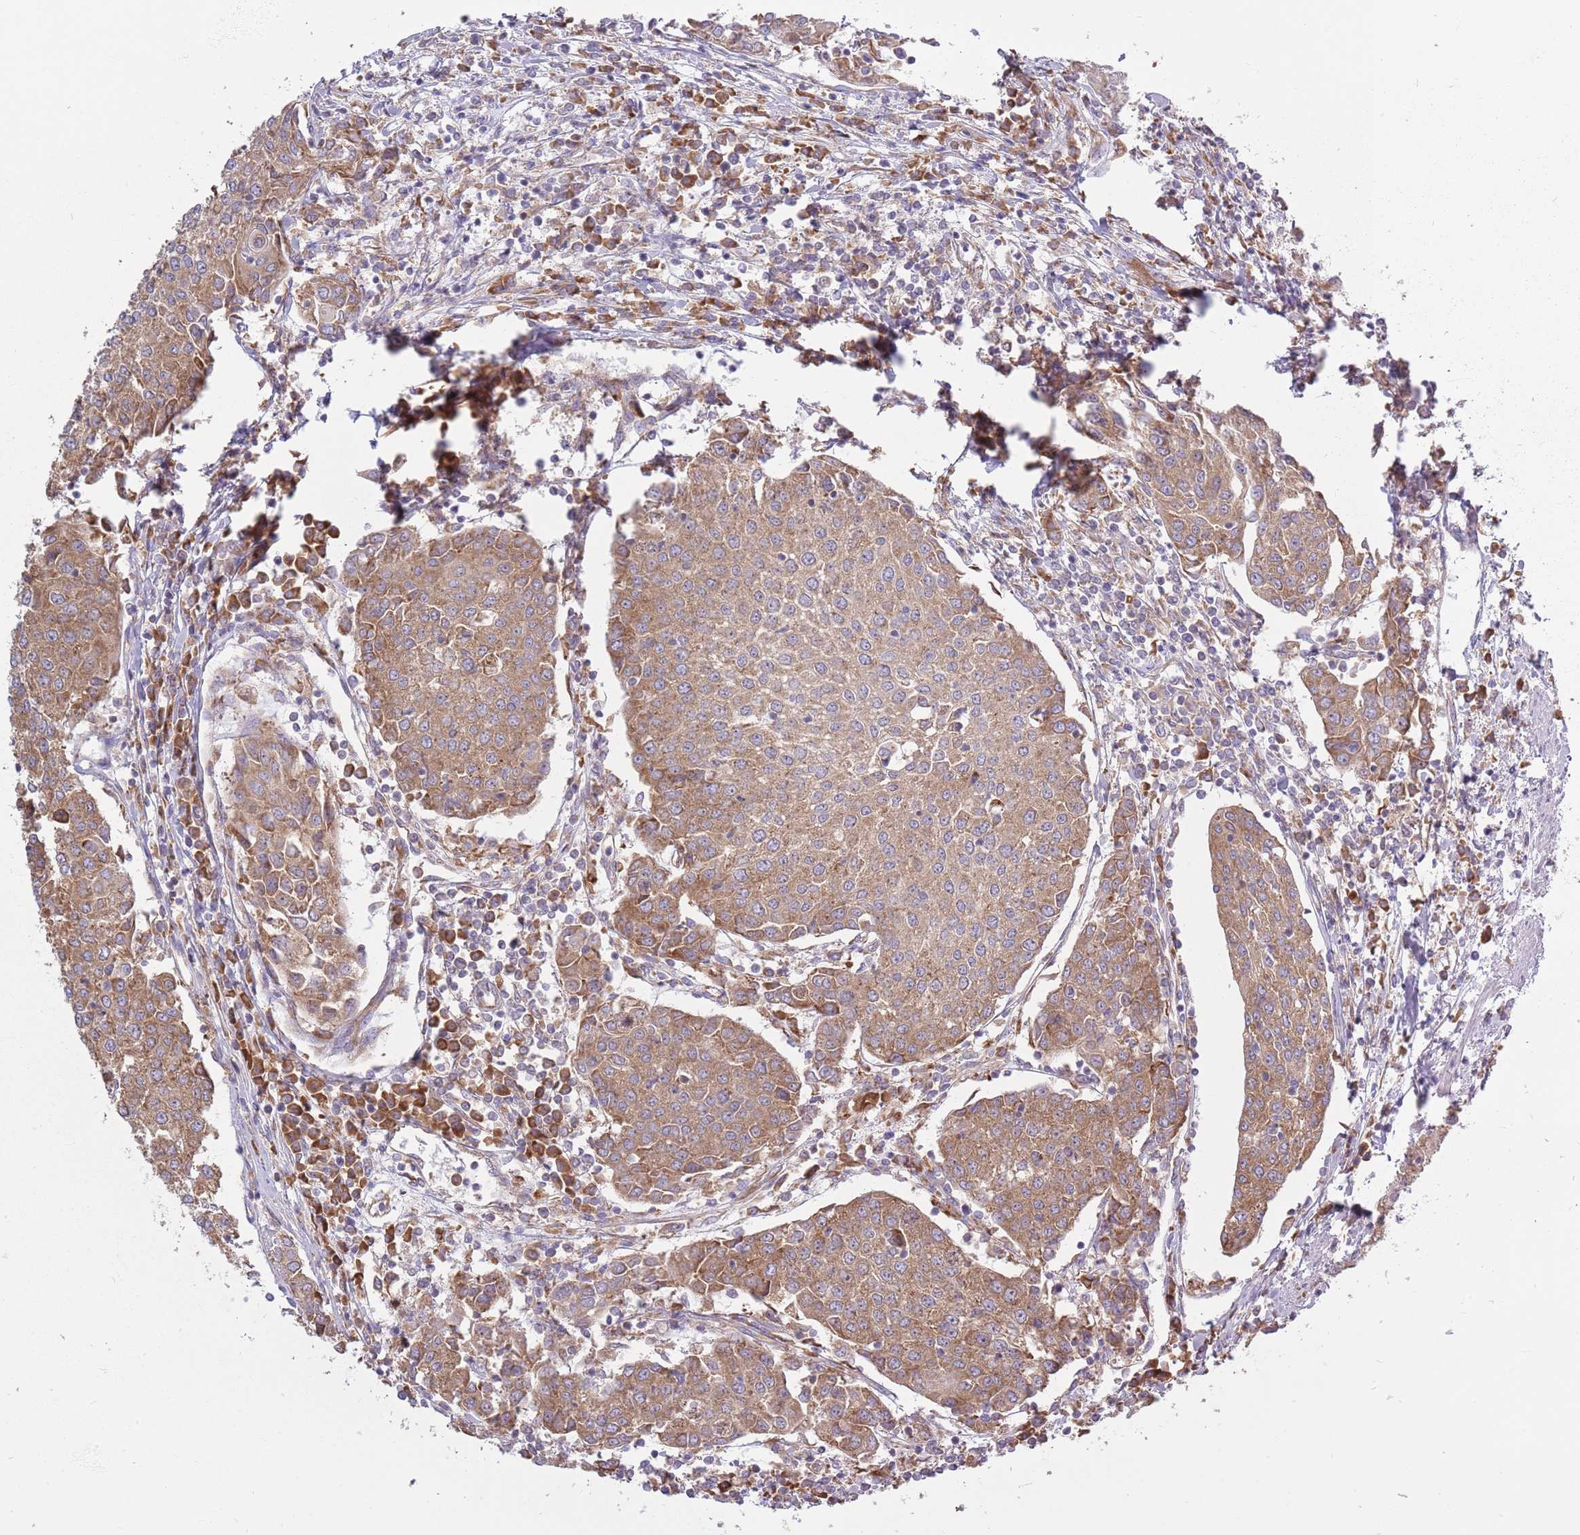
{"staining": {"intensity": "moderate", "quantity": ">75%", "location": "cytoplasmic/membranous"}, "tissue": "urothelial cancer", "cell_type": "Tumor cells", "image_type": "cancer", "snomed": [{"axis": "morphology", "description": "Urothelial carcinoma, High grade"}, {"axis": "topography", "description": "Urinary bladder"}], "caption": "A medium amount of moderate cytoplasmic/membranous positivity is present in about >75% of tumor cells in urothelial cancer tissue.", "gene": "RPL17-C18orf32", "patient": {"sex": "female", "age": 85}}